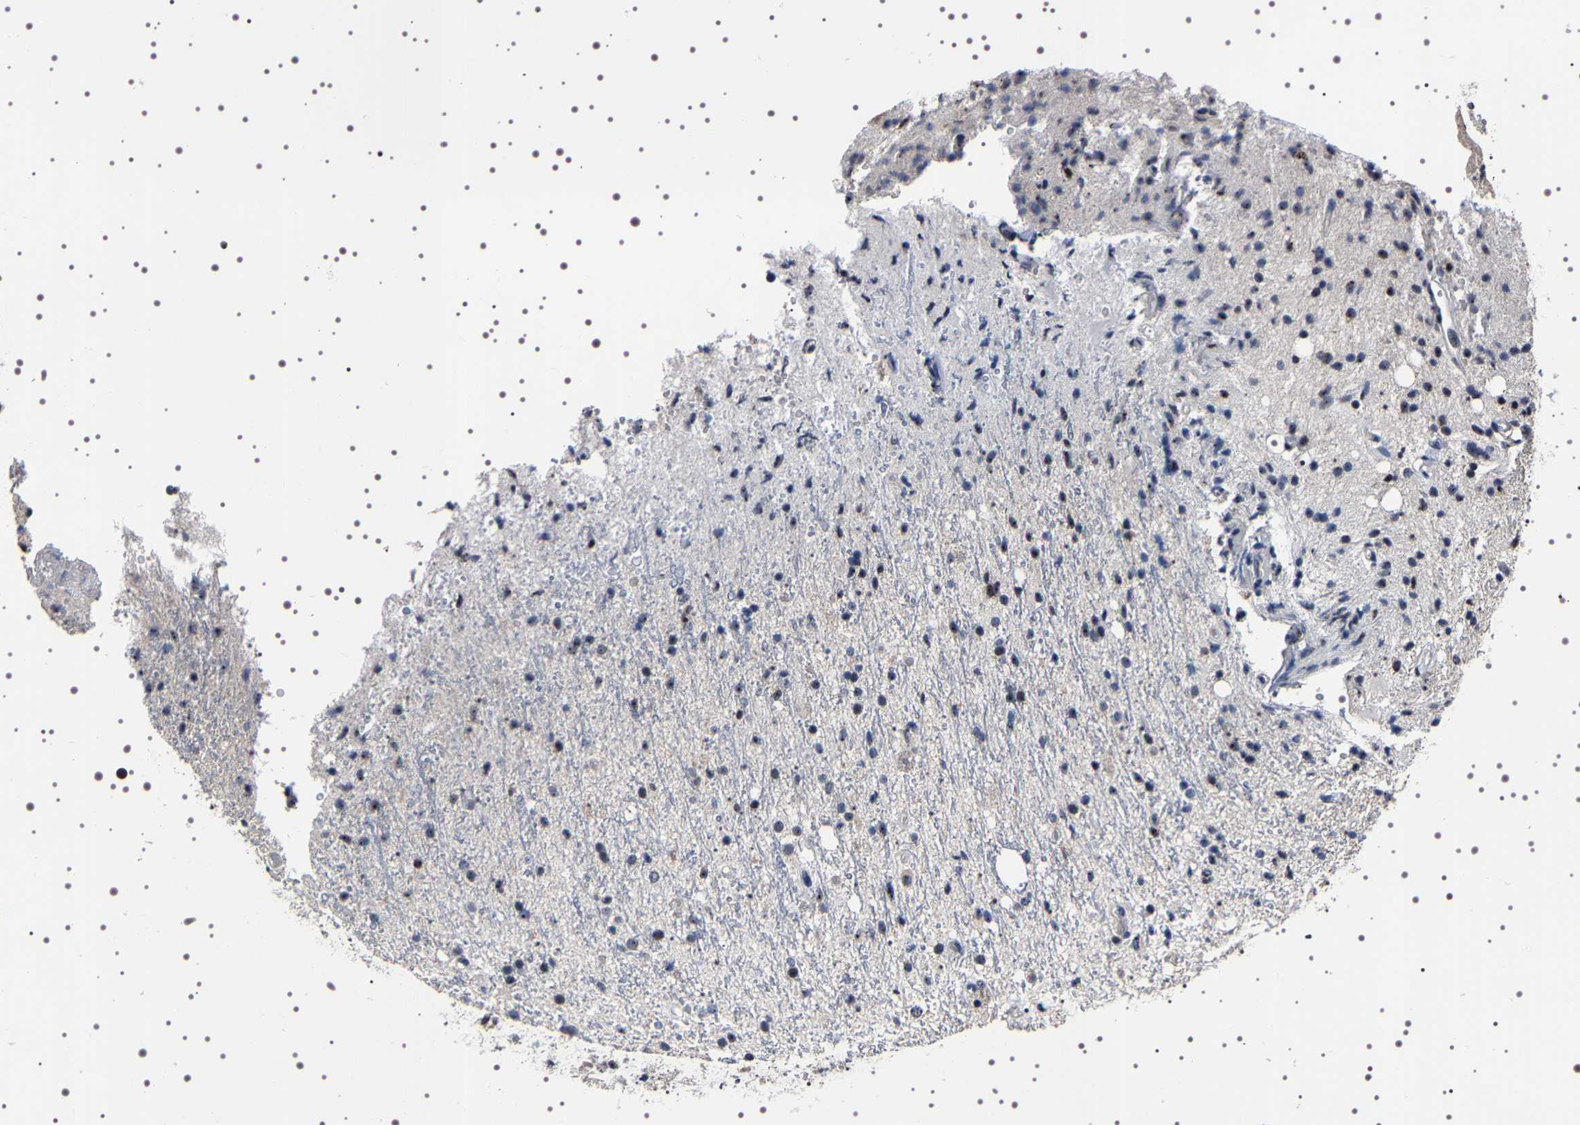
{"staining": {"intensity": "weak", "quantity": "<25%", "location": "nuclear"}, "tissue": "glioma", "cell_type": "Tumor cells", "image_type": "cancer", "snomed": [{"axis": "morphology", "description": "Glioma, malignant, High grade"}, {"axis": "topography", "description": "Brain"}], "caption": "IHC micrograph of neoplastic tissue: malignant glioma (high-grade) stained with DAB (3,3'-diaminobenzidine) exhibits no significant protein staining in tumor cells. The staining was performed using DAB to visualize the protein expression in brown, while the nuclei were stained in blue with hematoxylin (Magnification: 20x).", "gene": "GNL3", "patient": {"sex": "male", "age": 47}}